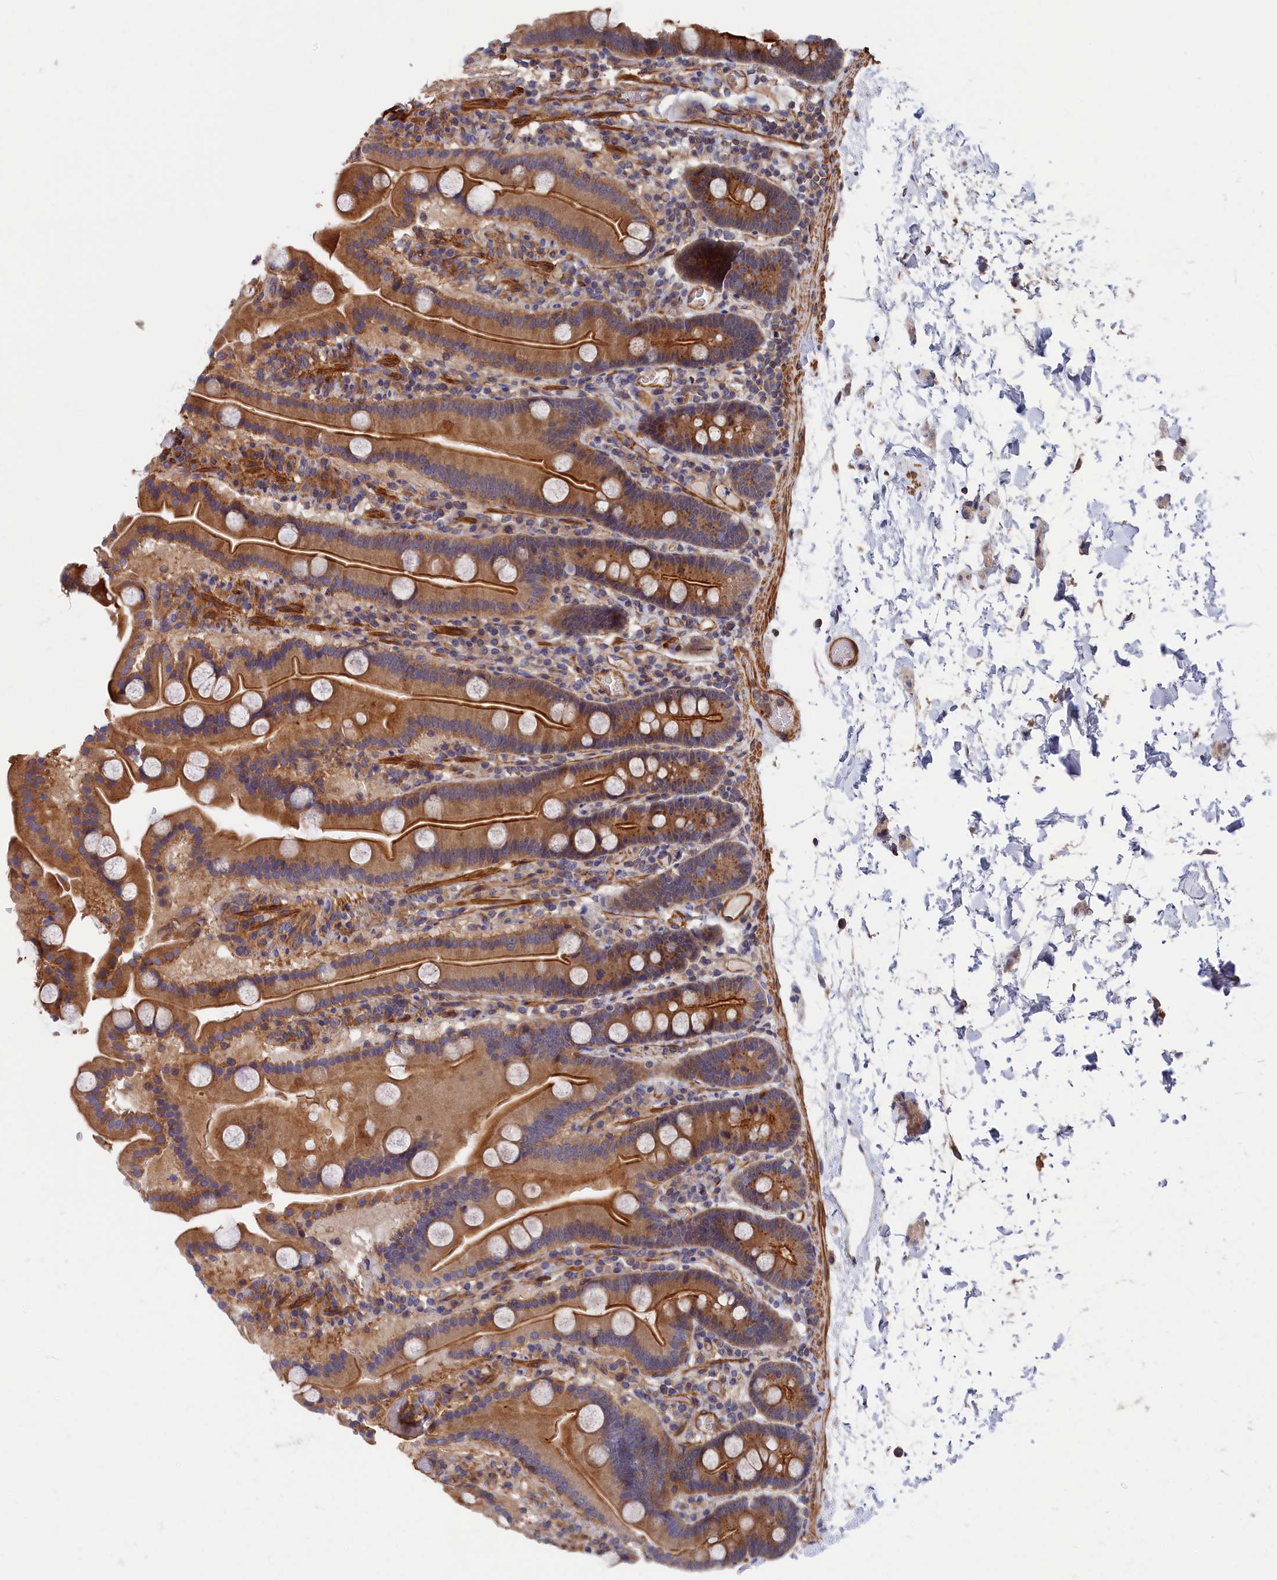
{"staining": {"intensity": "strong", "quantity": ">75%", "location": "cytoplasmic/membranous"}, "tissue": "duodenum", "cell_type": "Glandular cells", "image_type": "normal", "snomed": [{"axis": "morphology", "description": "Normal tissue, NOS"}, {"axis": "topography", "description": "Duodenum"}], "caption": "This is an image of immunohistochemistry staining of normal duodenum, which shows strong staining in the cytoplasmic/membranous of glandular cells.", "gene": "LDHD", "patient": {"sex": "male", "age": 55}}